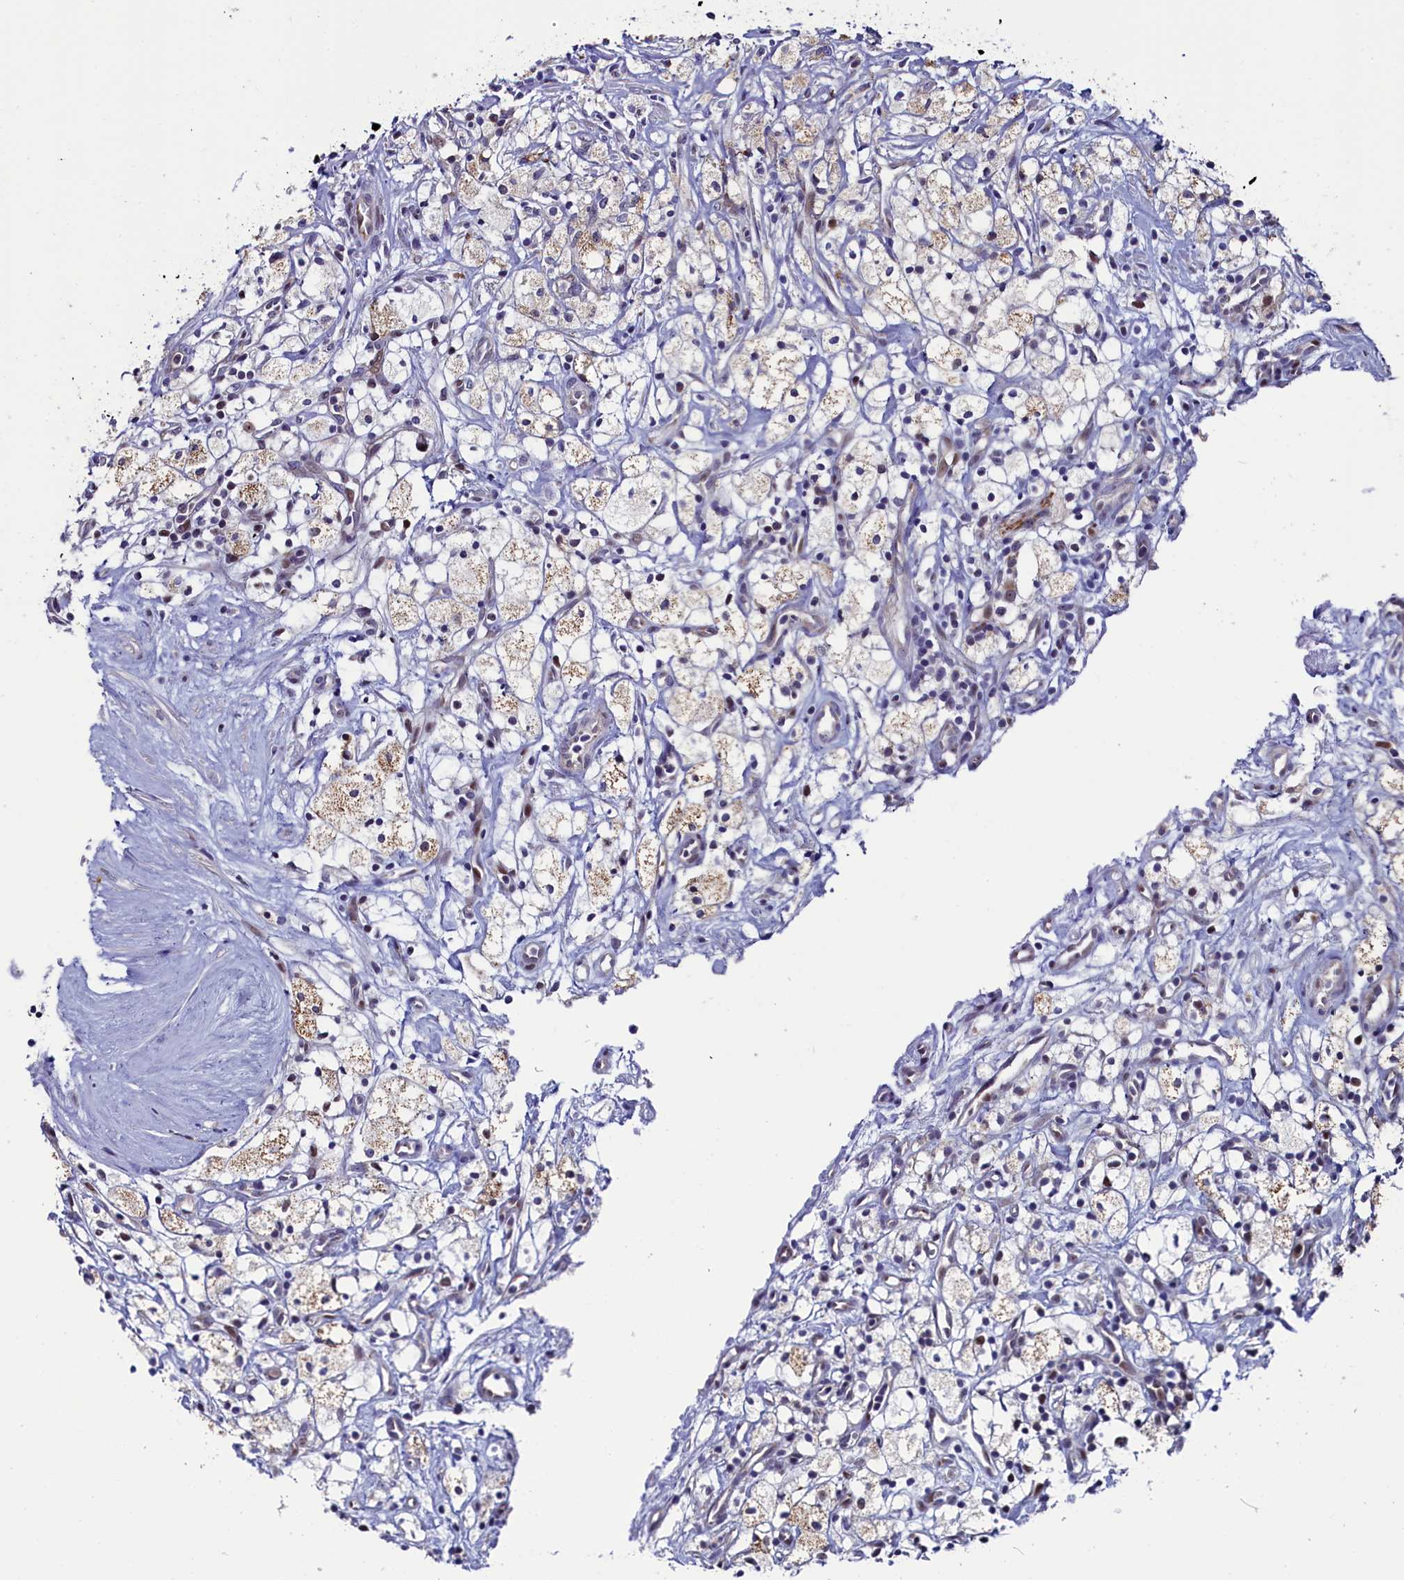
{"staining": {"intensity": "weak", "quantity": "<25%", "location": "cytoplasmic/membranous"}, "tissue": "renal cancer", "cell_type": "Tumor cells", "image_type": "cancer", "snomed": [{"axis": "morphology", "description": "Adenocarcinoma, NOS"}, {"axis": "topography", "description": "Kidney"}], "caption": "IHC of renal cancer displays no expression in tumor cells. Brightfield microscopy of immunohistochemistry stained with DAB (3,3'-diaminobenzidine) (brown) and hematoxylin (blue), captured at high magnification.", "gene": "CIAPIN1", "patient": {"sex": "male", "age": 59}}